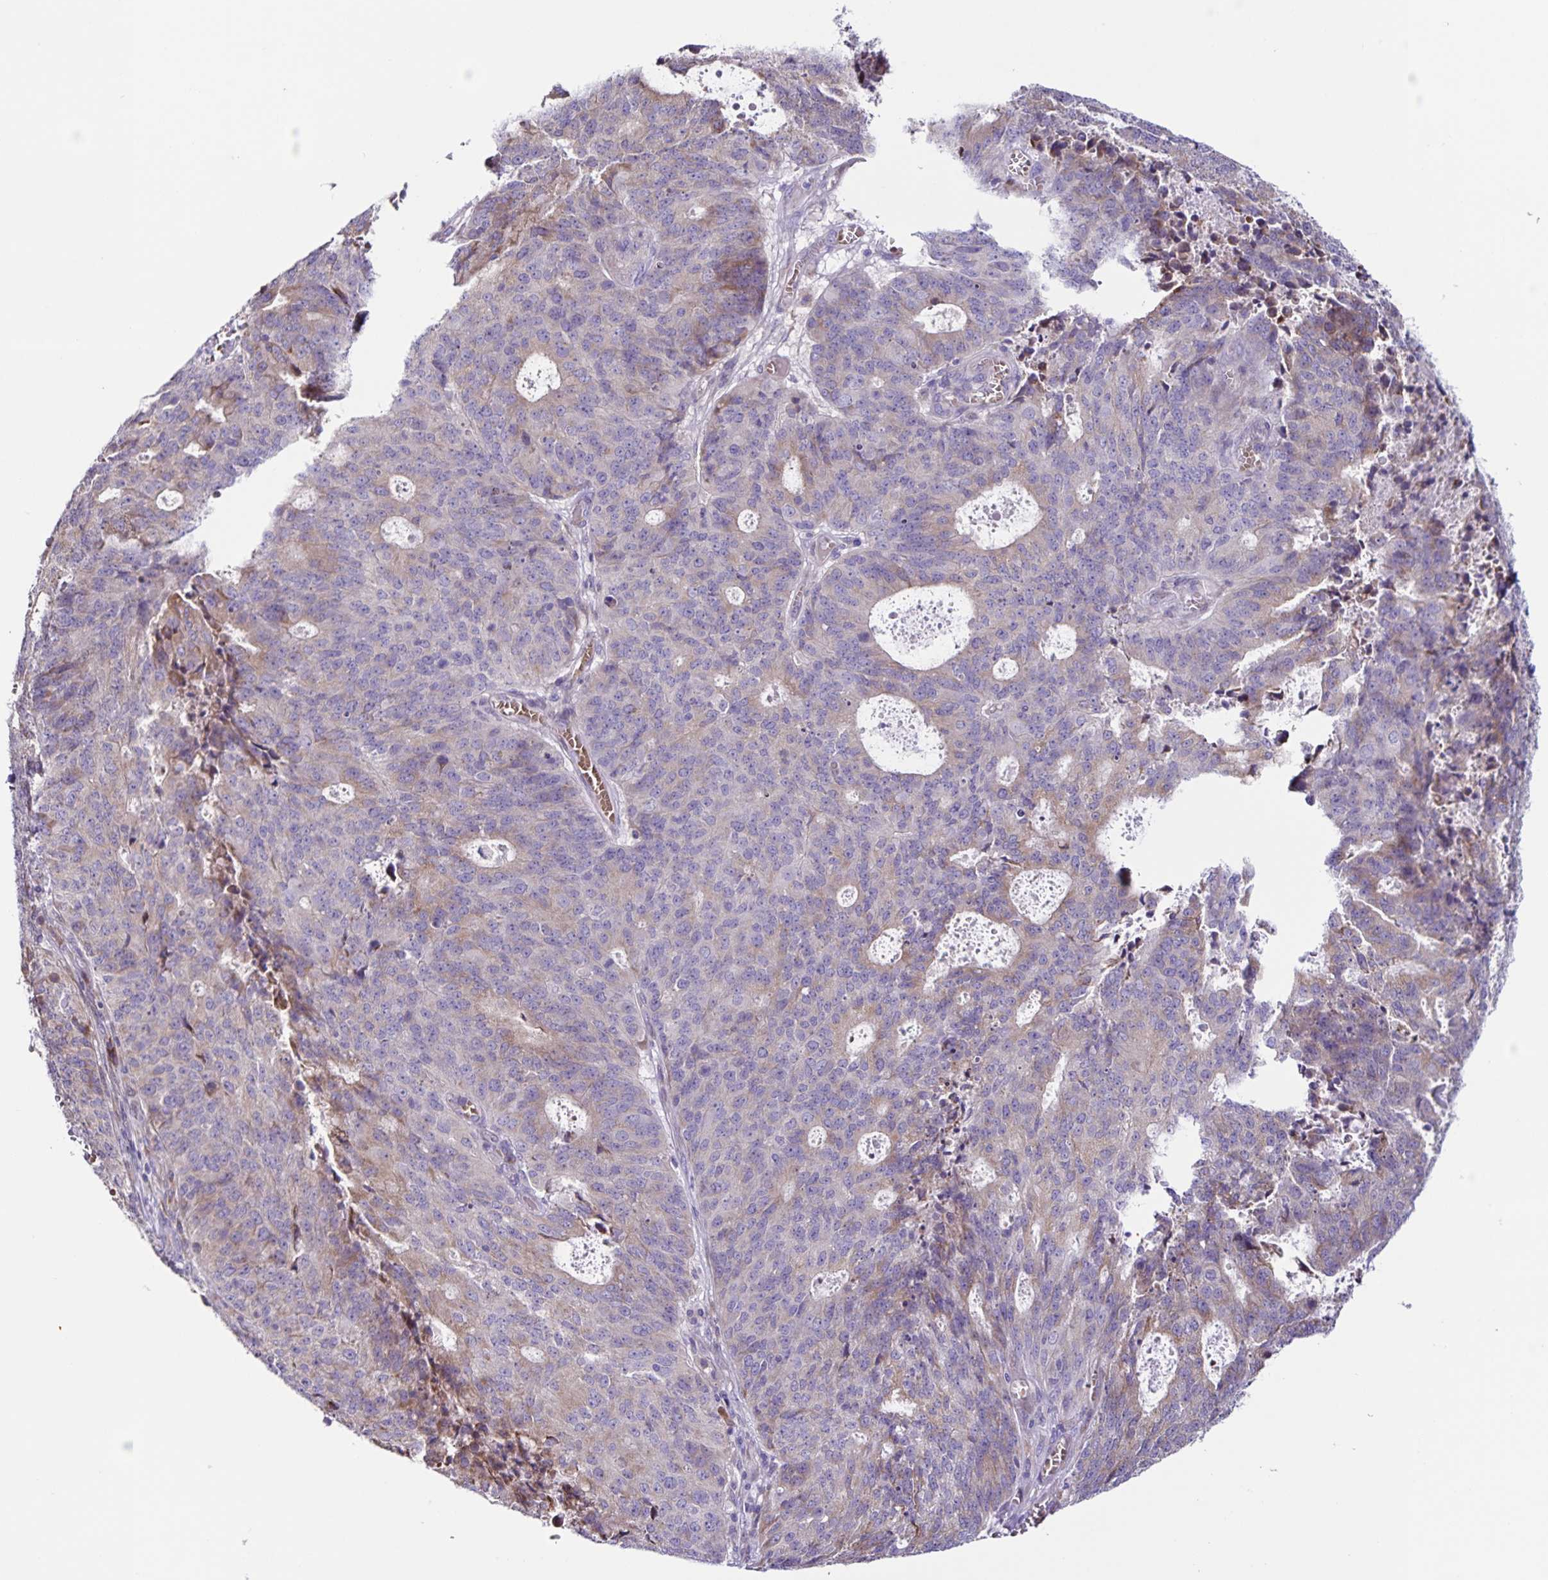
{"staining": {"intensity": "weak", "quantity": "<25%", "location": "cytoplasmic/membranous"}, "tissue": "endometrial cancer", "cell_type": "Tumor cells", "image_type": "cancer", "snomed": [{"axis": "morphology", "description": "Adenocarcinoma, NOS"}, {"axis": "topography", "description": "Endometrium"}], "caption": "The image exhibits no staining of tumor cells in endometrial cancer (adenocarcinoma).", "gene": "RNFT2", "patient": {"sex": "female", "age": 82}}